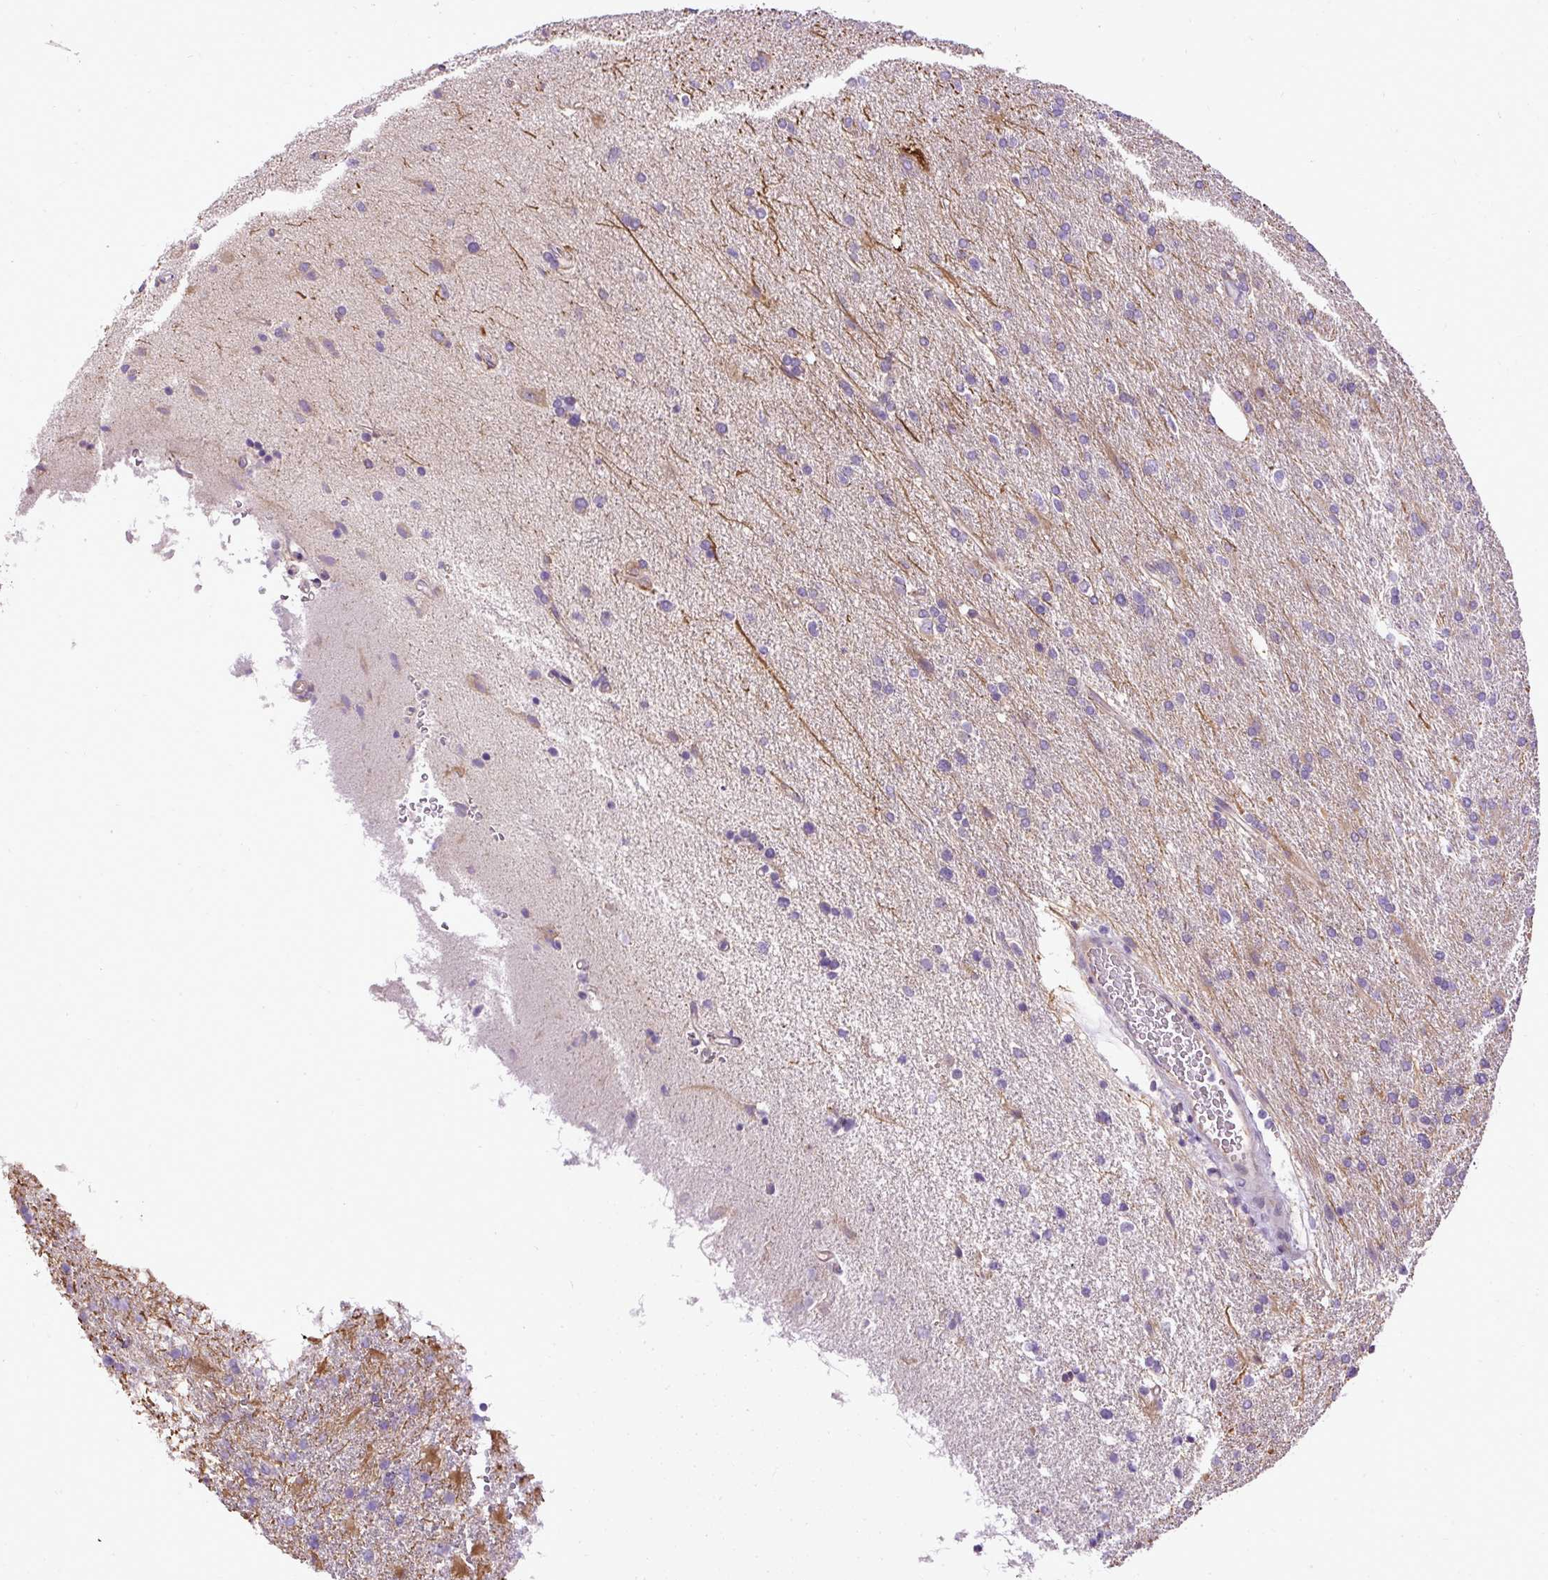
{"staining": {"intensity": "negative", "quantity": "none", "location": "none"}, "tissue": "glioma", "cell_type": "Tumor cells", "image_type": "cancer", "snomed": [{"axis": "morphology", "description": "Glioma, malignant, High grade"}, {"axis": "topography", "description": "Brain"}], "caption": "Immunohistochemical staining of human glioma demonstrates no significant positivity in tumor cells. Nuclei are stained in blue.", "gene": "FAM149A", "patient": {"sex": "male", "age": 56}}